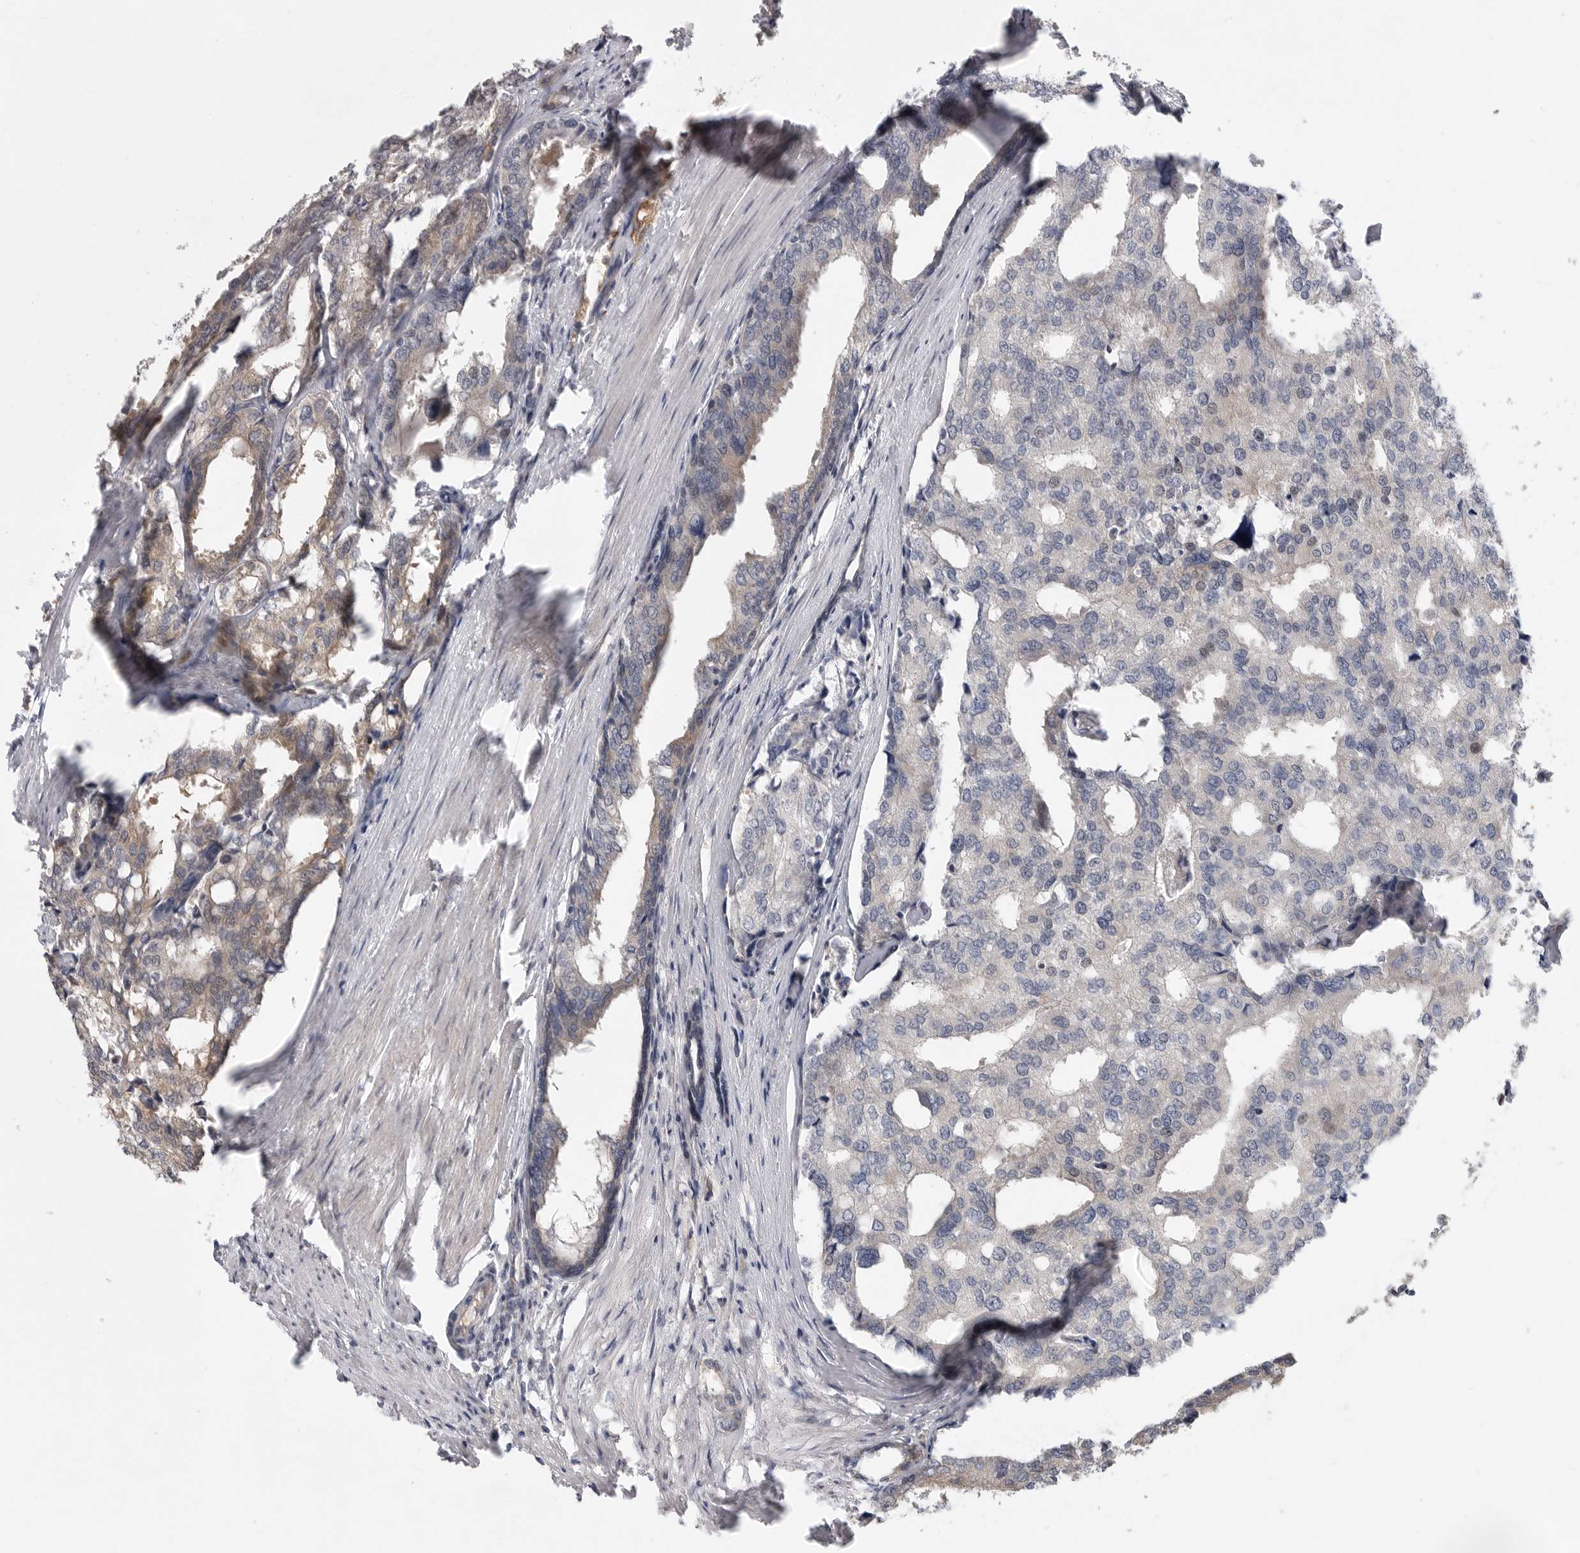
{"staining": {"intensity": "weak", "quantity": "<25%", "location": "cytoplasmic/membranous"}, "tissue": "prostate cancer", "cell_type": "Tumor cells", "image_type": "cancer", "snomed": [{"axis": "morphology", "description": "Adenocarcinoma, High grade"}, {"axis": "topography", "description": "Prostate"}], "caption": "Micrograph shows no protein staining in tumor cells of prostate cancer tissue.", "gene": "FBXO43", "patient": {"sex": "male", "age": 50}}